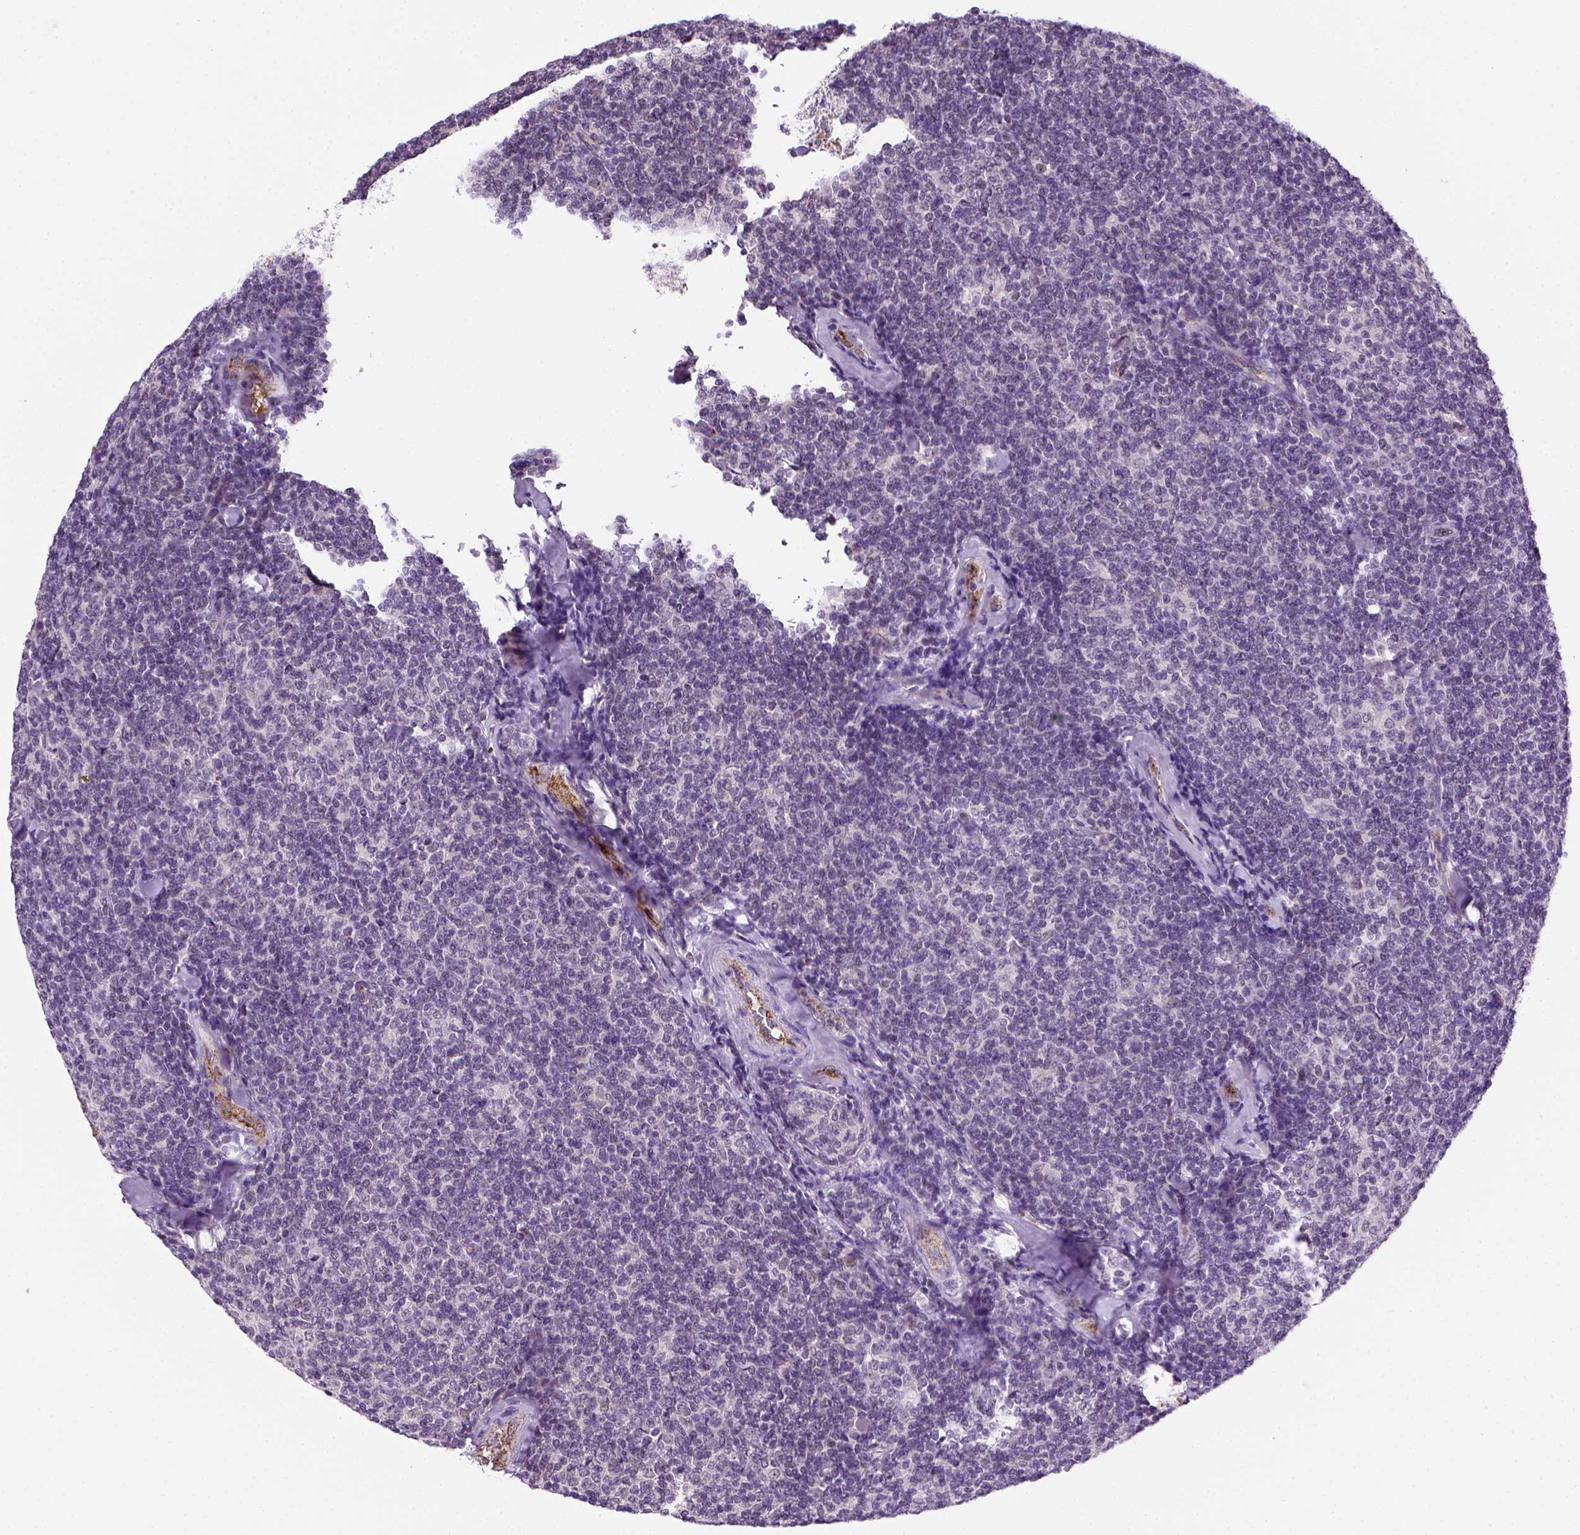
{"staining": {"intensity": "negative", "quantity": "none", "location": "none"}, "tissue": "lymphoma", "cell_type": "Tumor cells", "image_type": "cancer", "snomed": [{"axis": "morphology", "description": "Malignant lymphoma, non-Hodgkin's type, Low grade"}, {"axis": "topography", "description": "Lymph node"}], "caption": "This histopathology image is of malignant lymphoma, non-Hodgkin's type (low-grade) stained with immunohistochemistry to label a protein in brown with the nuclei are counter-stained blue. There is no expression in tumor cells.", "gene": "VWF", "patient": {"sex": "female", "age": 56}}